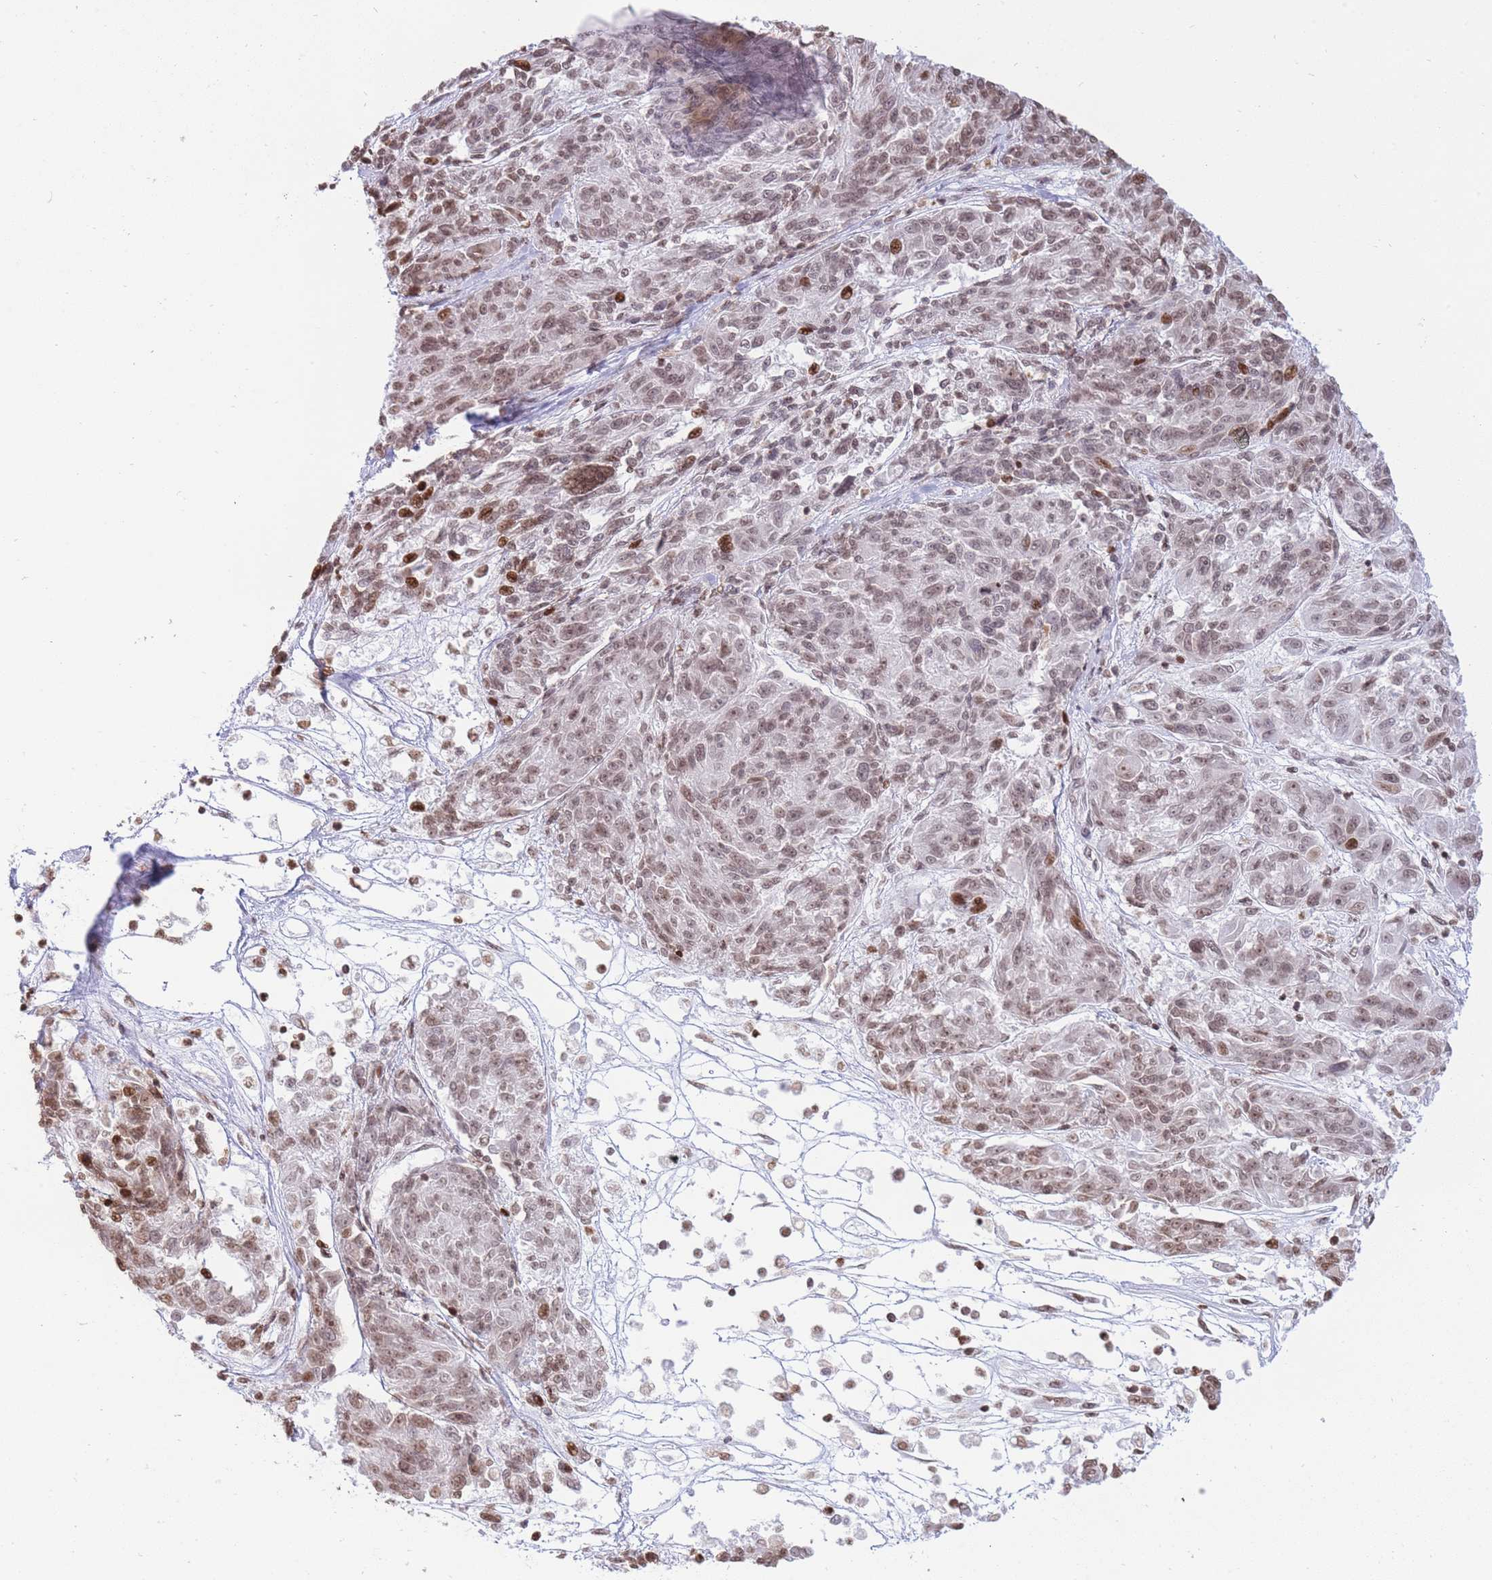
{"staining": {"intensity": "moderate", "quantity": ">75%", "location": "nuclear"}, "tissue": "melanoma", "cell_type": "Tumor cells", "image_type": "cancer", "snomed": [{"axis": "morphology", "description": "Malignant melanoma, NOS"}, {"axis": "topography", "description": "Skin"}], "caption": "The histopathology image displays staining of melanoma, revealing moderate nuclear protein staining (brown color) within tumor cells.", "gene": "SHISAL1", "patient": {"sex": "male", "age": 53}}